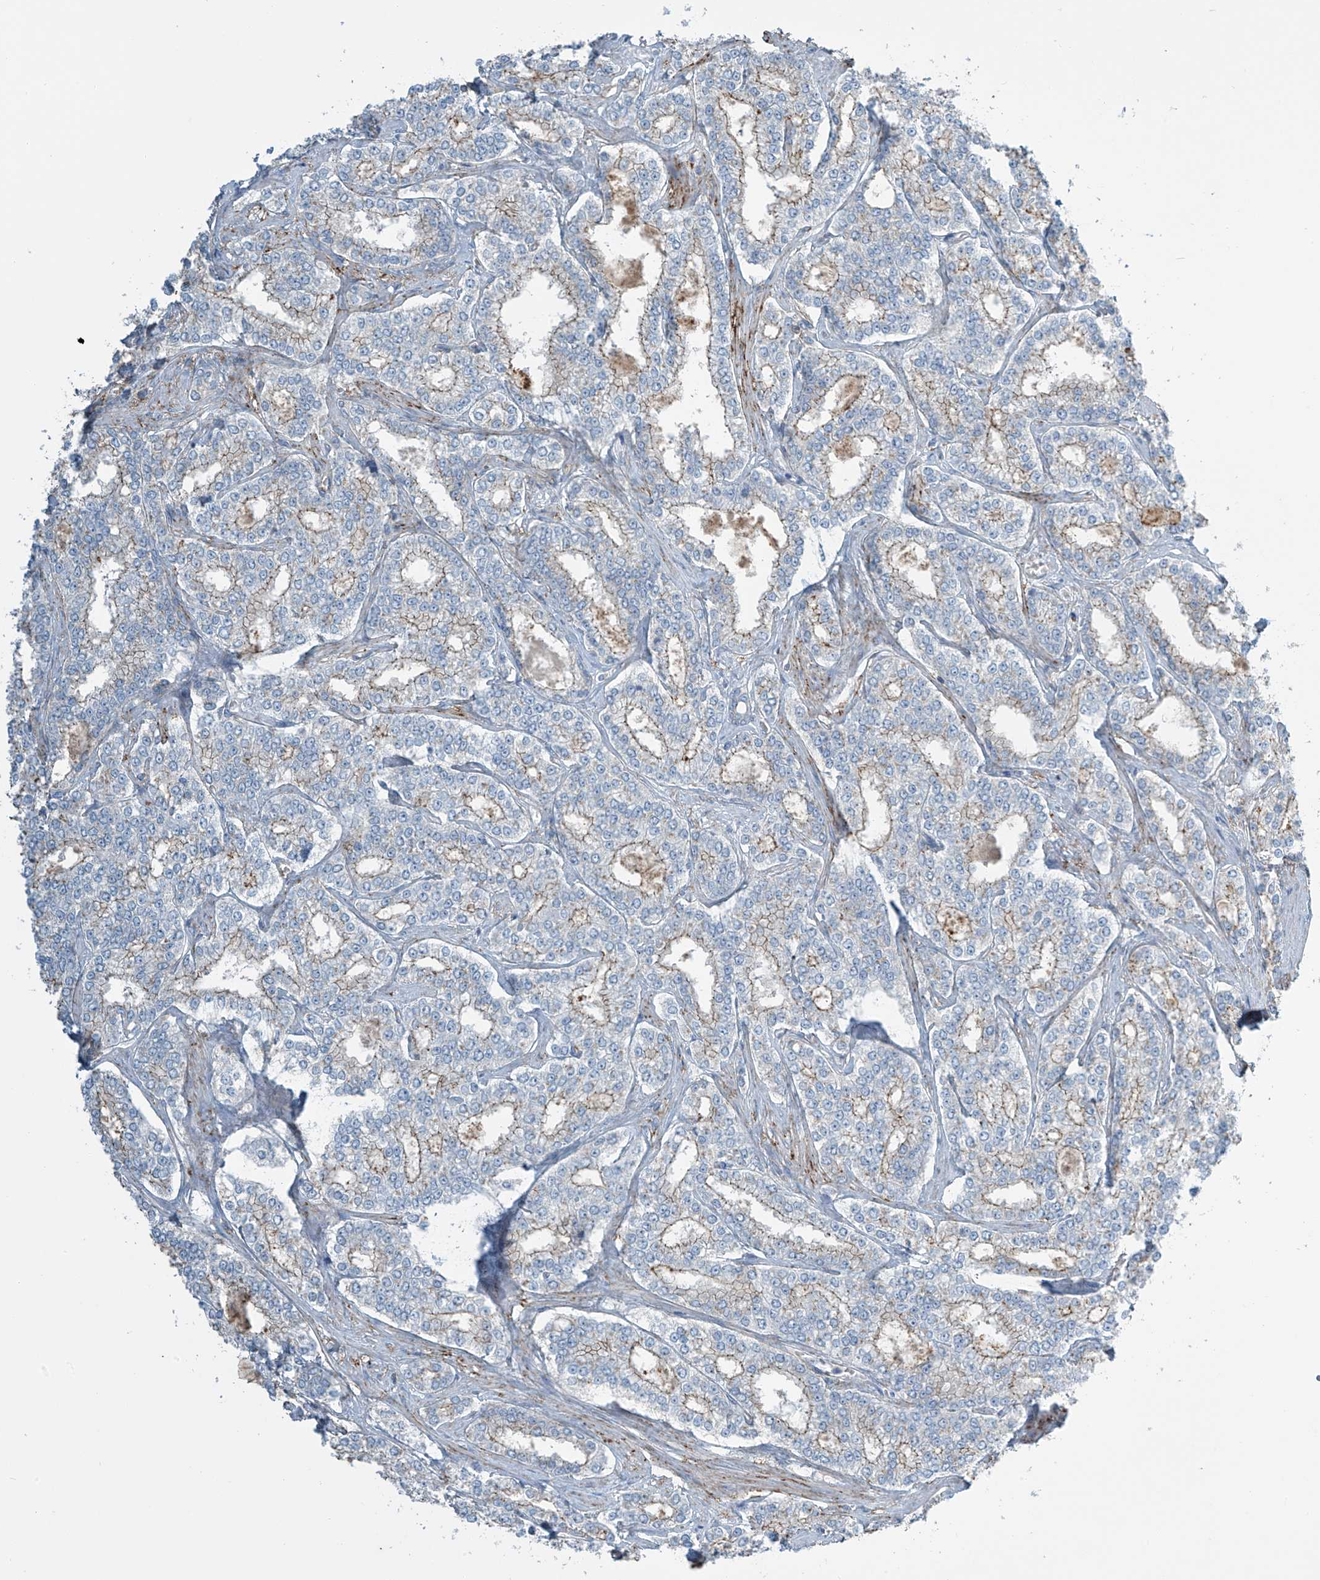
{"staining": {"intensity": "weak", "quantity": ">75%", "location": "cytoplasmic/membranous"}, "tissue": "prostate cancer", "cell_type": "Tumor cells", "image_type": "cancer", "snomed": [{"axis": "morphology", "description": "Normal tissue, NOS"}, {"axis": "morphology", "description": "Adenocarcinoma, High grade"}, {"axis": "topography", "description": "Prostate"}], "caption": "Protein expression analysis of human adenocarcinoma (high-grade) (prostate) reveals weak cytoplasmic/membranous positivity in about >75% of tumor cells.", "gene": "SLC9A2", "patient": {"sex": "male", "age": 83}}